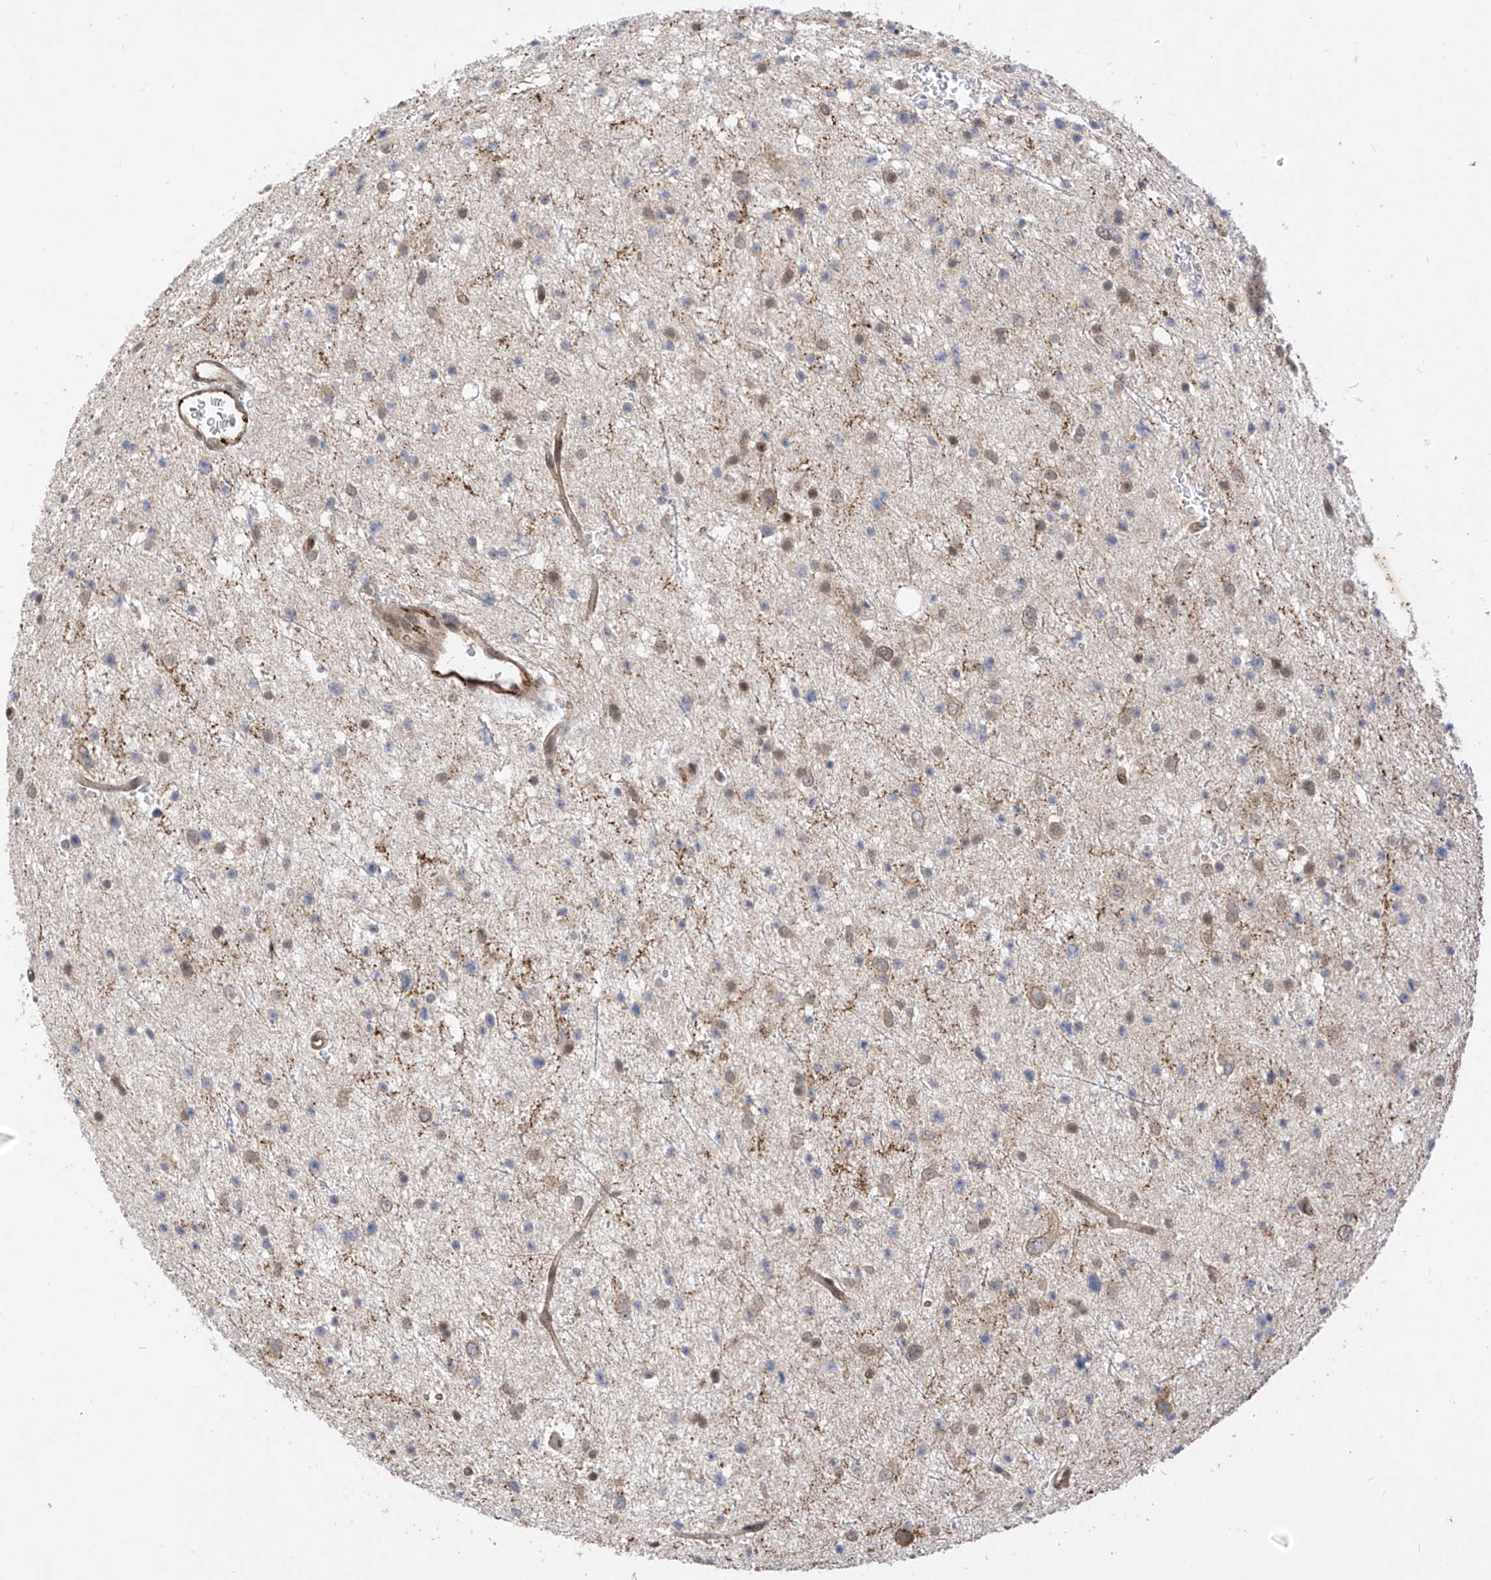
{"staining": {"intensity": "negative", "quantity": "none", "location": "none"}, "tissue": "glioma", "cell_type": "Tumor cells", "image_type": "cancer", "snomed": [{"axis": "morphology", "description": "Glioma, malignant, Low grade"}, {"axis": "topography", "description": "Brain"}], "caption": "Photomicrograph shows no protein expression in tumor cells of malignant glioma (low-grade) tissue.", "gene": "MRTFA", "patient": {"sex": "female", "age": 37}}